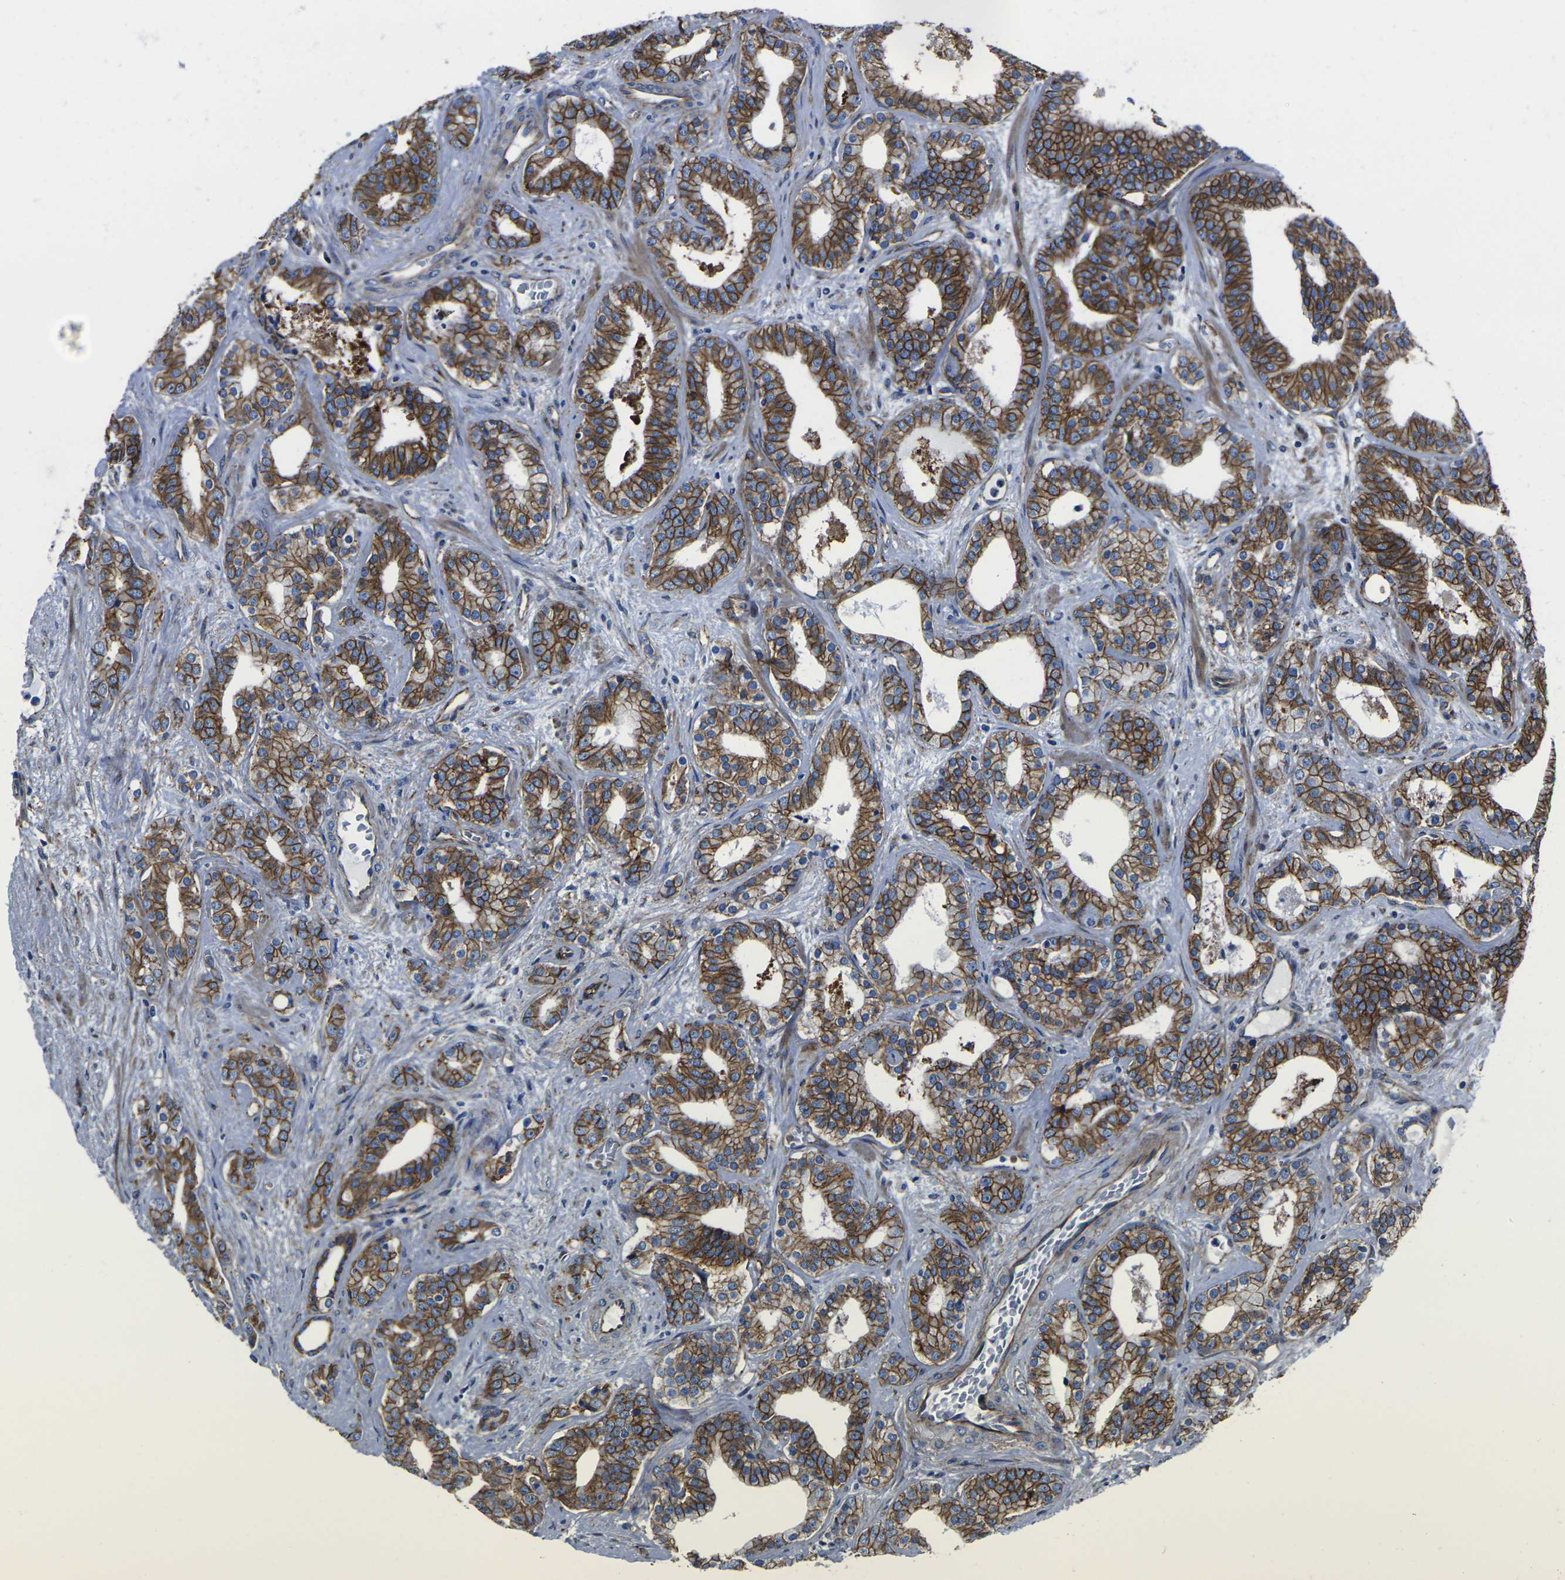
{"staining": {"intensity": "strong", "quantity": ">75%", "location": "cytoplasmic/membranous"}, "tissue": "prostate cancer", "cell_type": "Tumor cells", "image_type": "cancer", "snomed": [{"axis": "morphology", "description": "Adenocarcinoma, High grade"}, {"axis": "topography", "description": "Prostate"}], "caption": "Prostate cancer (adenocarcinoma (high-grade)) stained with immunohistochemistry (IHC) exhibits strong cytoplasmic/membranous positivity in approximately >75% of tumor cells.", "gene": "NUMB", "patient": {"sex": "male", "age": 85}}